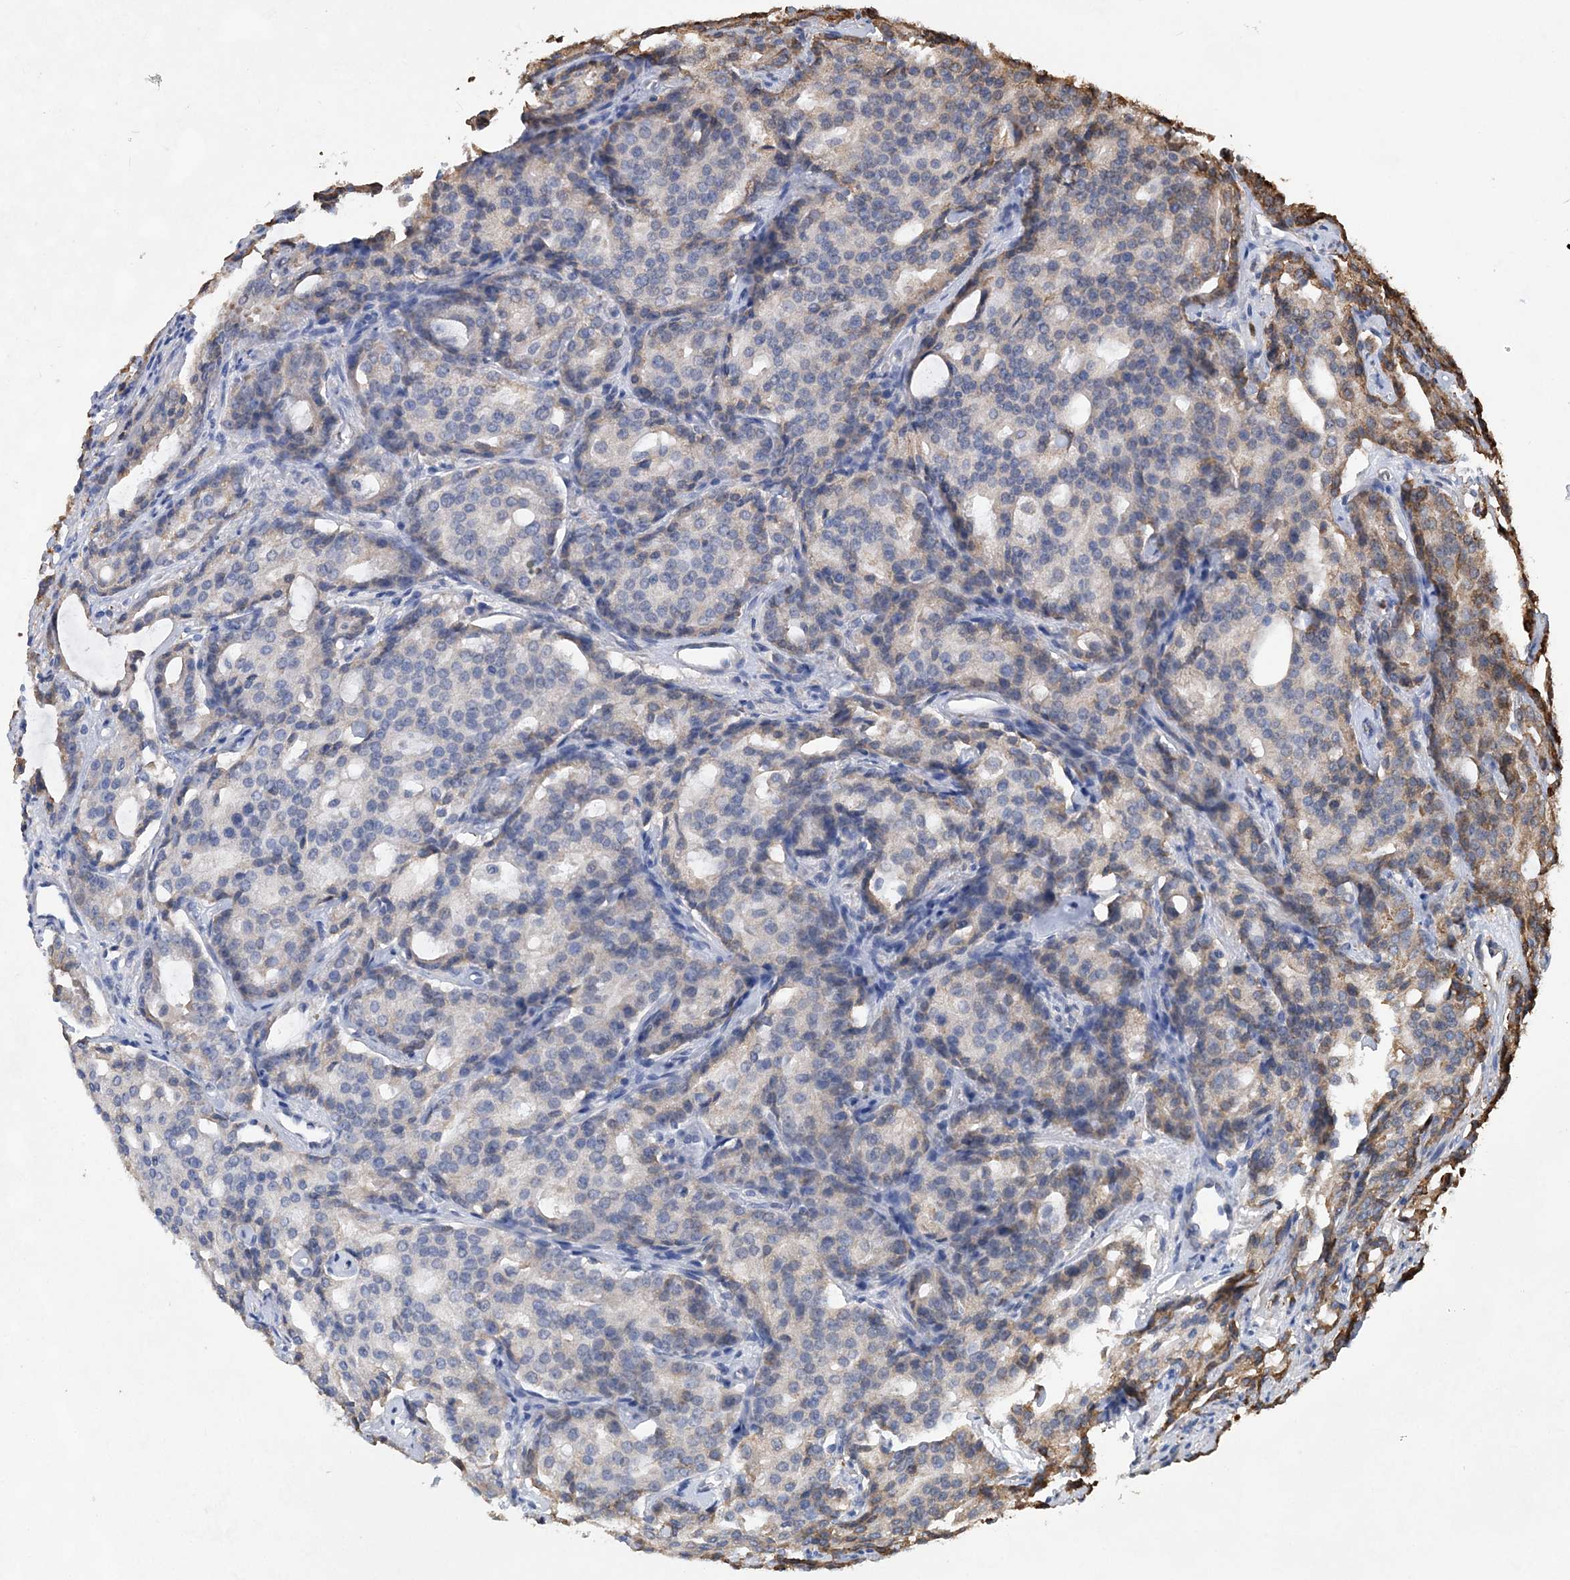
{"staining": {"intensity": "negative", "quantity": "none", "location": "none"}, "tissue": "prostate cancer", "cell_type": "Tumor cells", "image_type": "cancer", "snomed": [{"axis": "morphology", "description": "Adenocarcinoma, High grade"}, {"axis": "topography", "description": "Prostate"}], "caption": "This is an immunohistochemistry (IHC) micrograph of human high-grade adenocarcinoma (prostate). There is no staining in tumor cells.", "gene": "WDR12", "patient": {"sex": "male", "age": 72}}